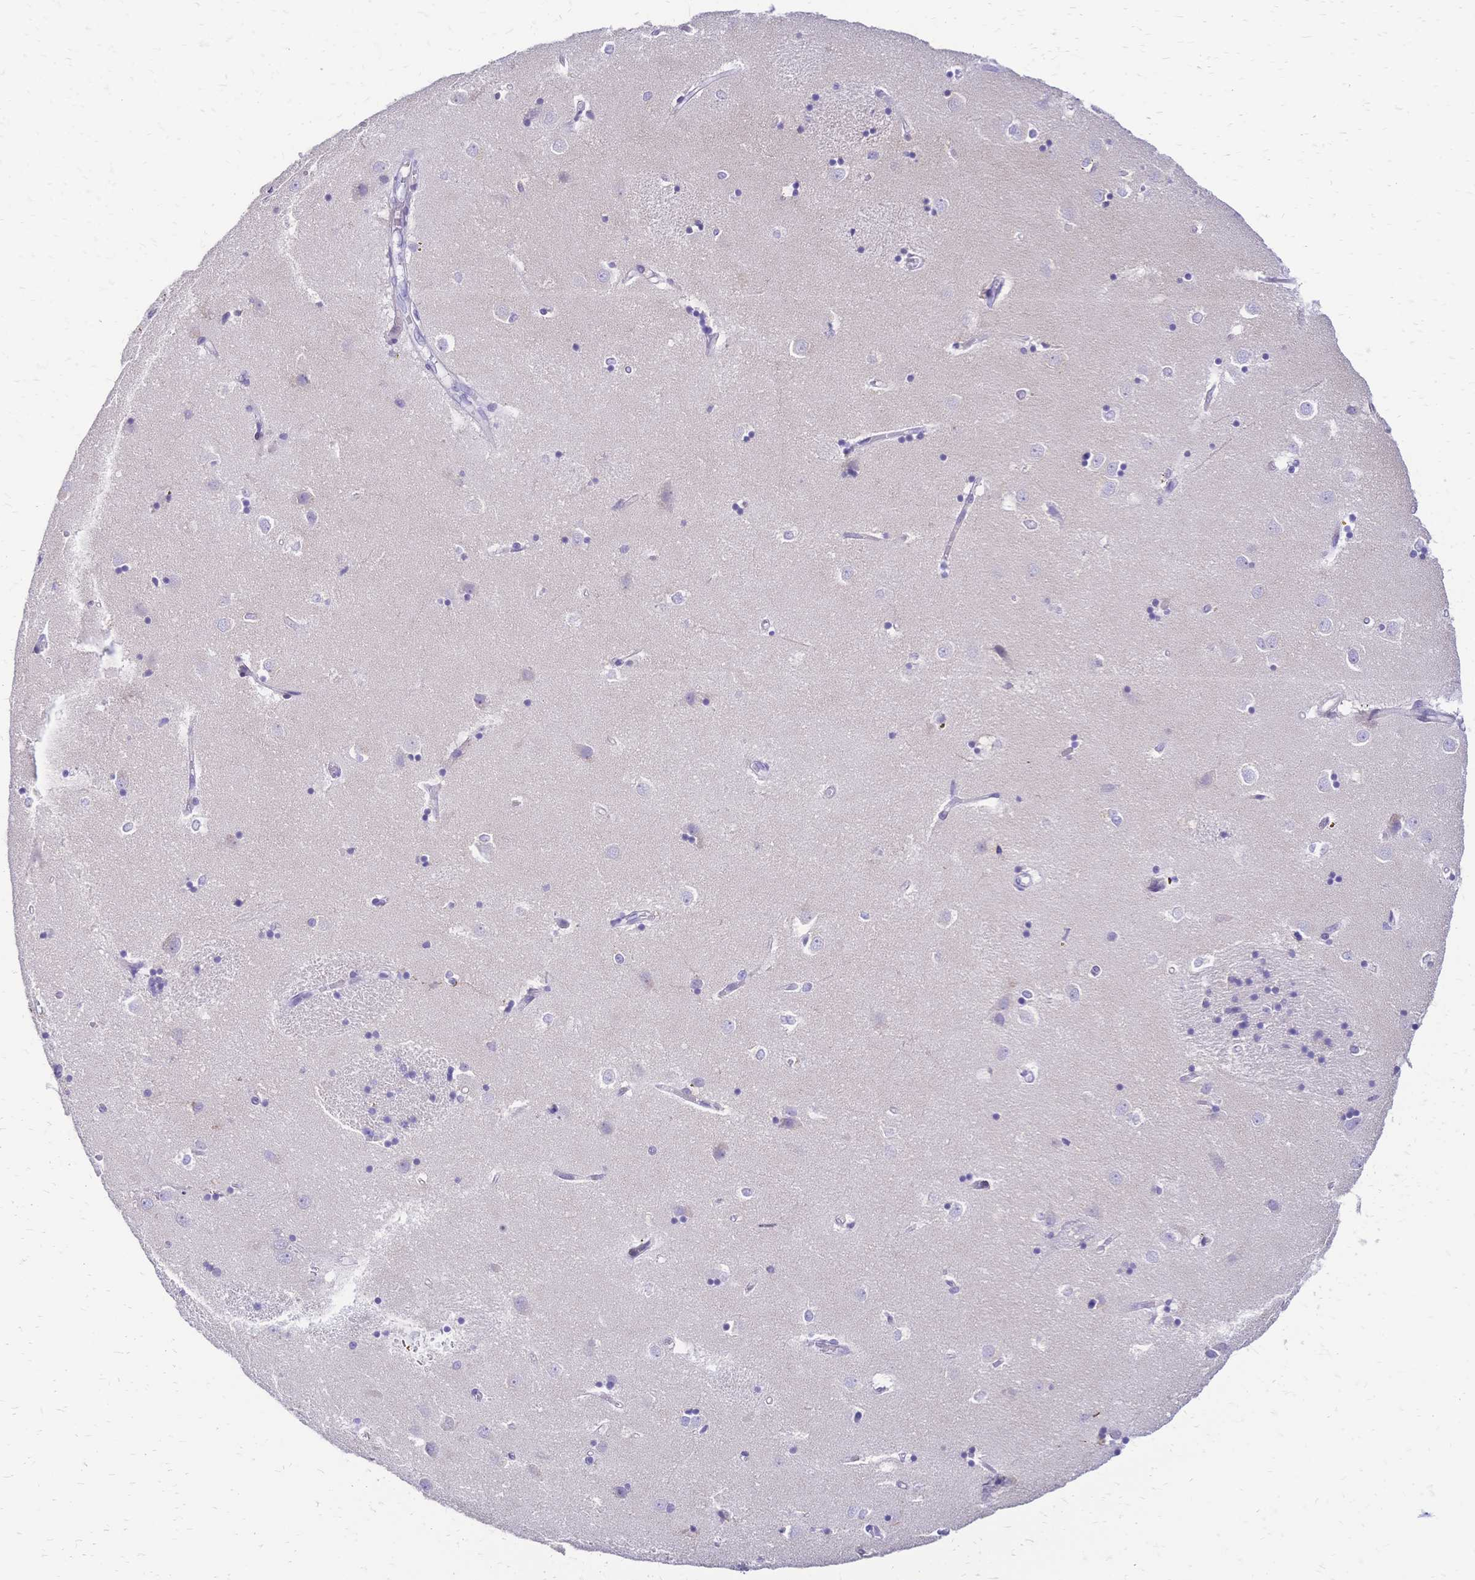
{"staining": {"intensity": "negative", "quantity": "none", "location": "none"}, "tissue": "caudate", "cell_type": "Glial cells", "image_type": "normal", "snomed": [{"axis": "morphology", "description": "Normal tissue, NOS"}, {"axis": "topography", "description": "Lateral ventricle wall"}], "caption": "High magnification brightfield microscopy of unremarkable caudate stained with DAB (3,3'-diaminobenzidine) (brown) and counterstained with hematoxylin (blue): glial cells show no significant staining. (Stains: DAB (3,3'-diaminobenzidine) immunohistochemistry (IHC) with hematoxylin counter stain, Microscopy: brightfield microscopy at high magnification).", "gene": "IL2RA", "patient": {"sex": "male", "age": 54}}